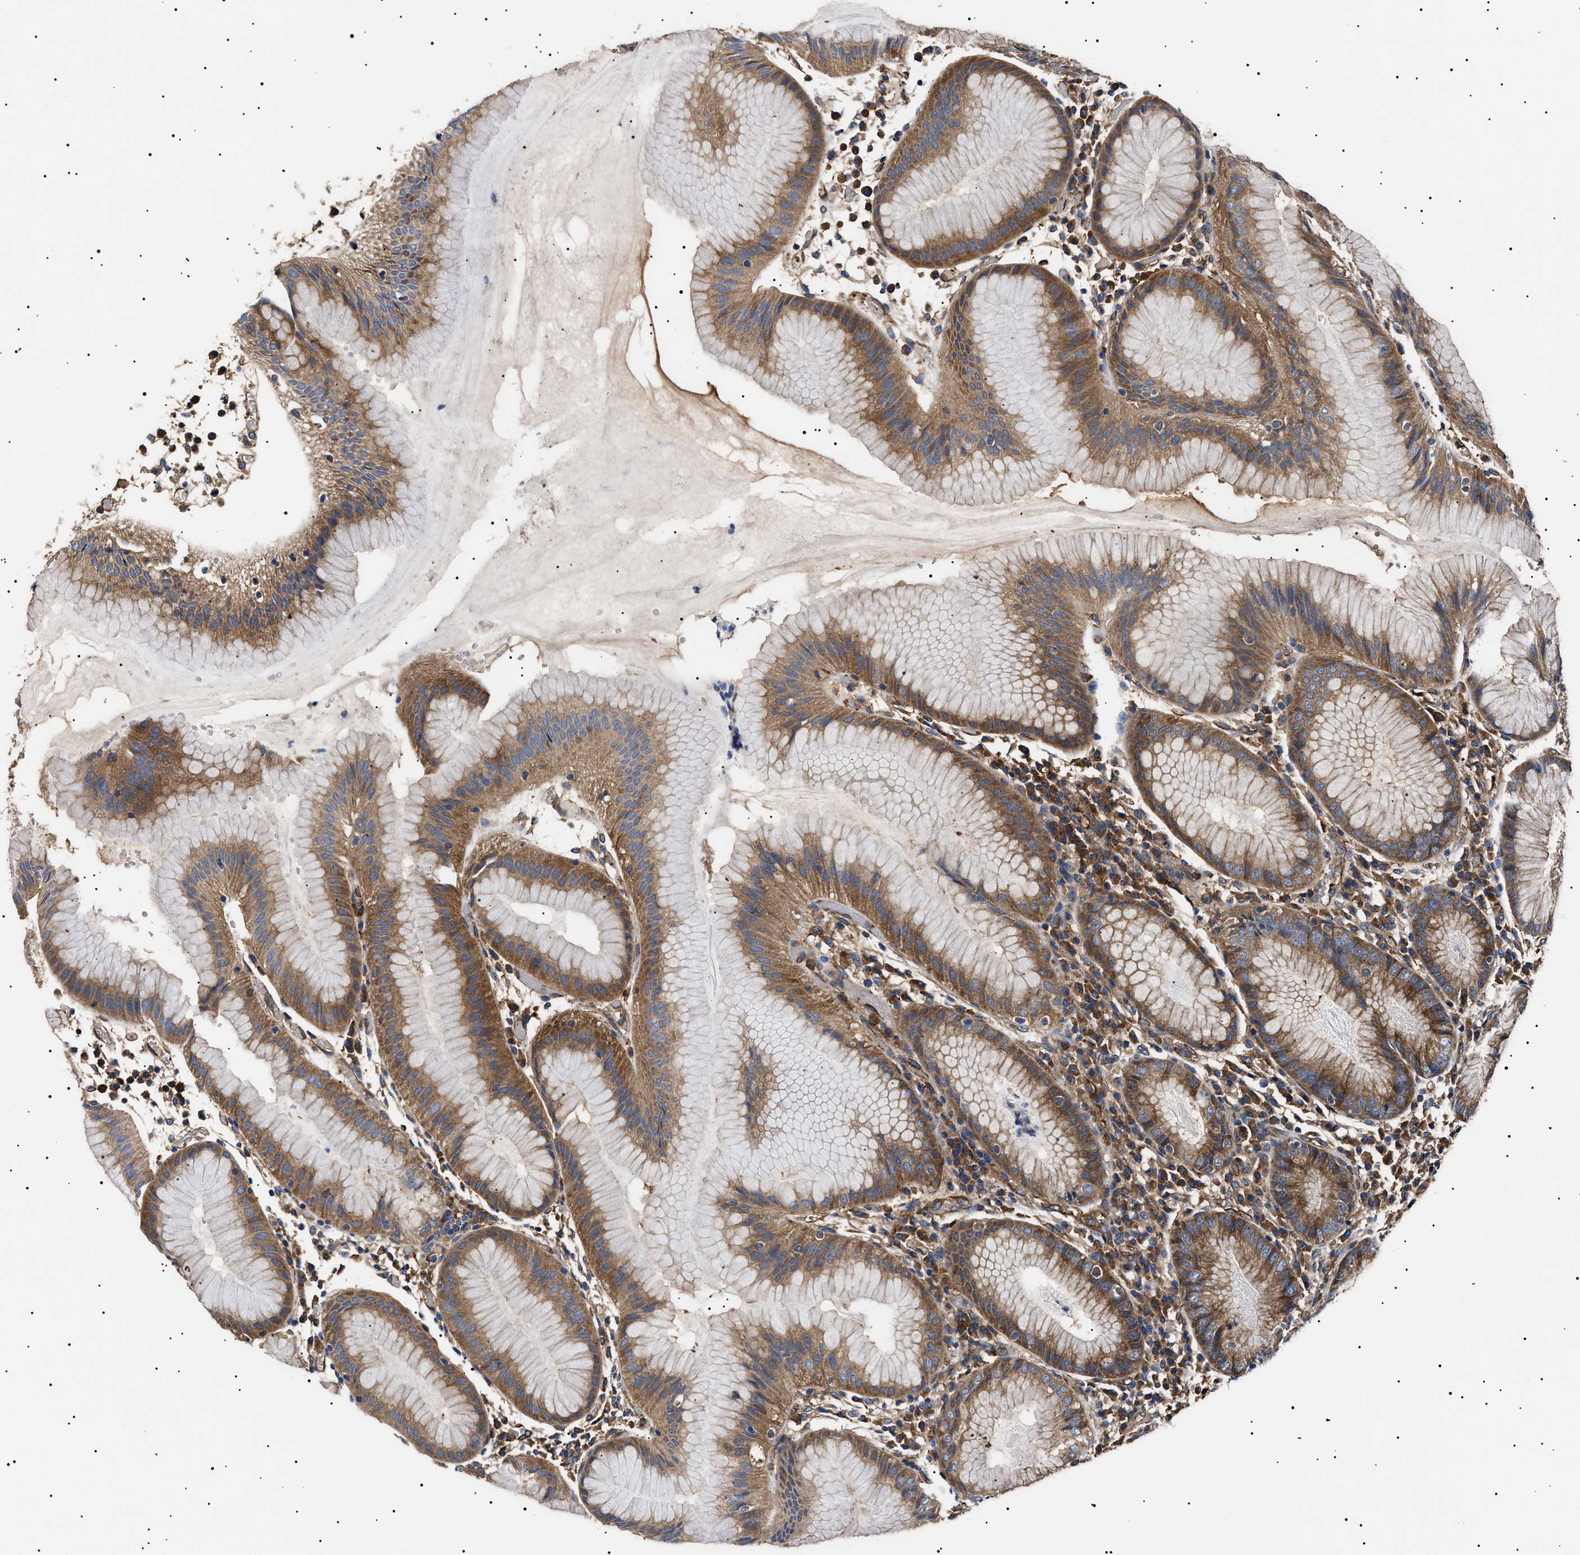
{"staining": {"intensity": "moderate", "quantity": ">75%", "location": "cytoplasmic/membranous"}, "tissue": "stomach", "cell_type": "Glandular cells", "image_type": "normal", "snomed": [{"axis": "morphology", "description": "Normal tissue, NOS"}, {"axis": "topography", "description": "Stomach"}, {"axis": "topography", "description": "Stomach, lower"}], "caption": "A high-resolution micrograph shows IHC staining of normal stomach, which reveals moderate cytoplasmic/membranous expression in about >75% of glandular cells. (DAB (3,3'-diaminobenzidine) = brown stain, brightfield microscopy at high magnification).", "gene": "TPP2", "patient": {"sex": "female", "age": 75}}